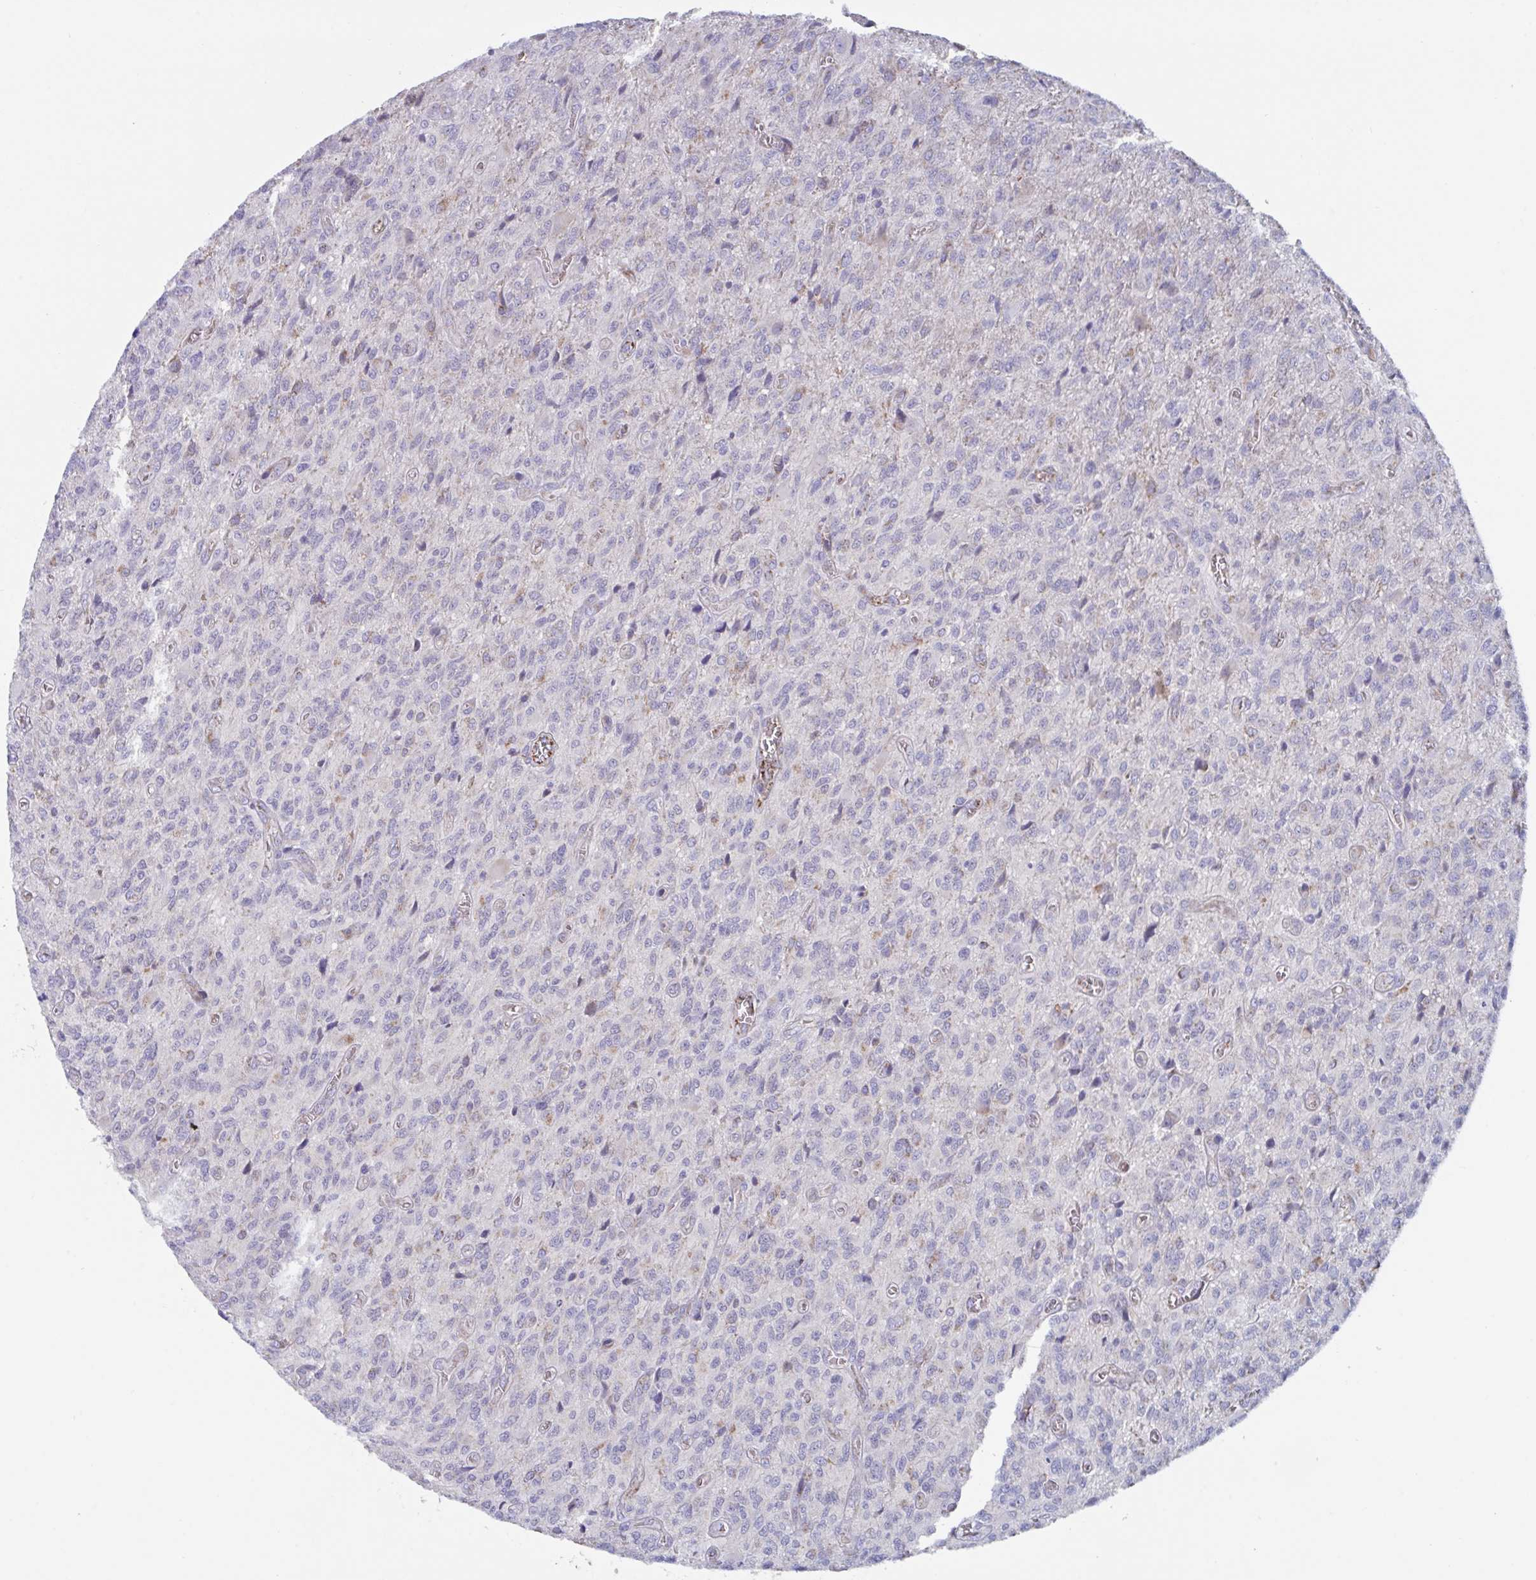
{"staining": {"intensity": "negative", "quantity": "none", "location": "none"}, "tissue": "glioma", "cell_type": "Tumor cells", "image_type": "cancer", "snomed": [{"axis": "morphology", "description": "Glioma, malignant, High grade"}, {"axis": "topography", "description": "Brain"}], "caption": "Immunohistochemistry of glioma displays no staining in tumor cells.", "gene": "BCAT2", "patient": {"sex": "male", "age": 61}}